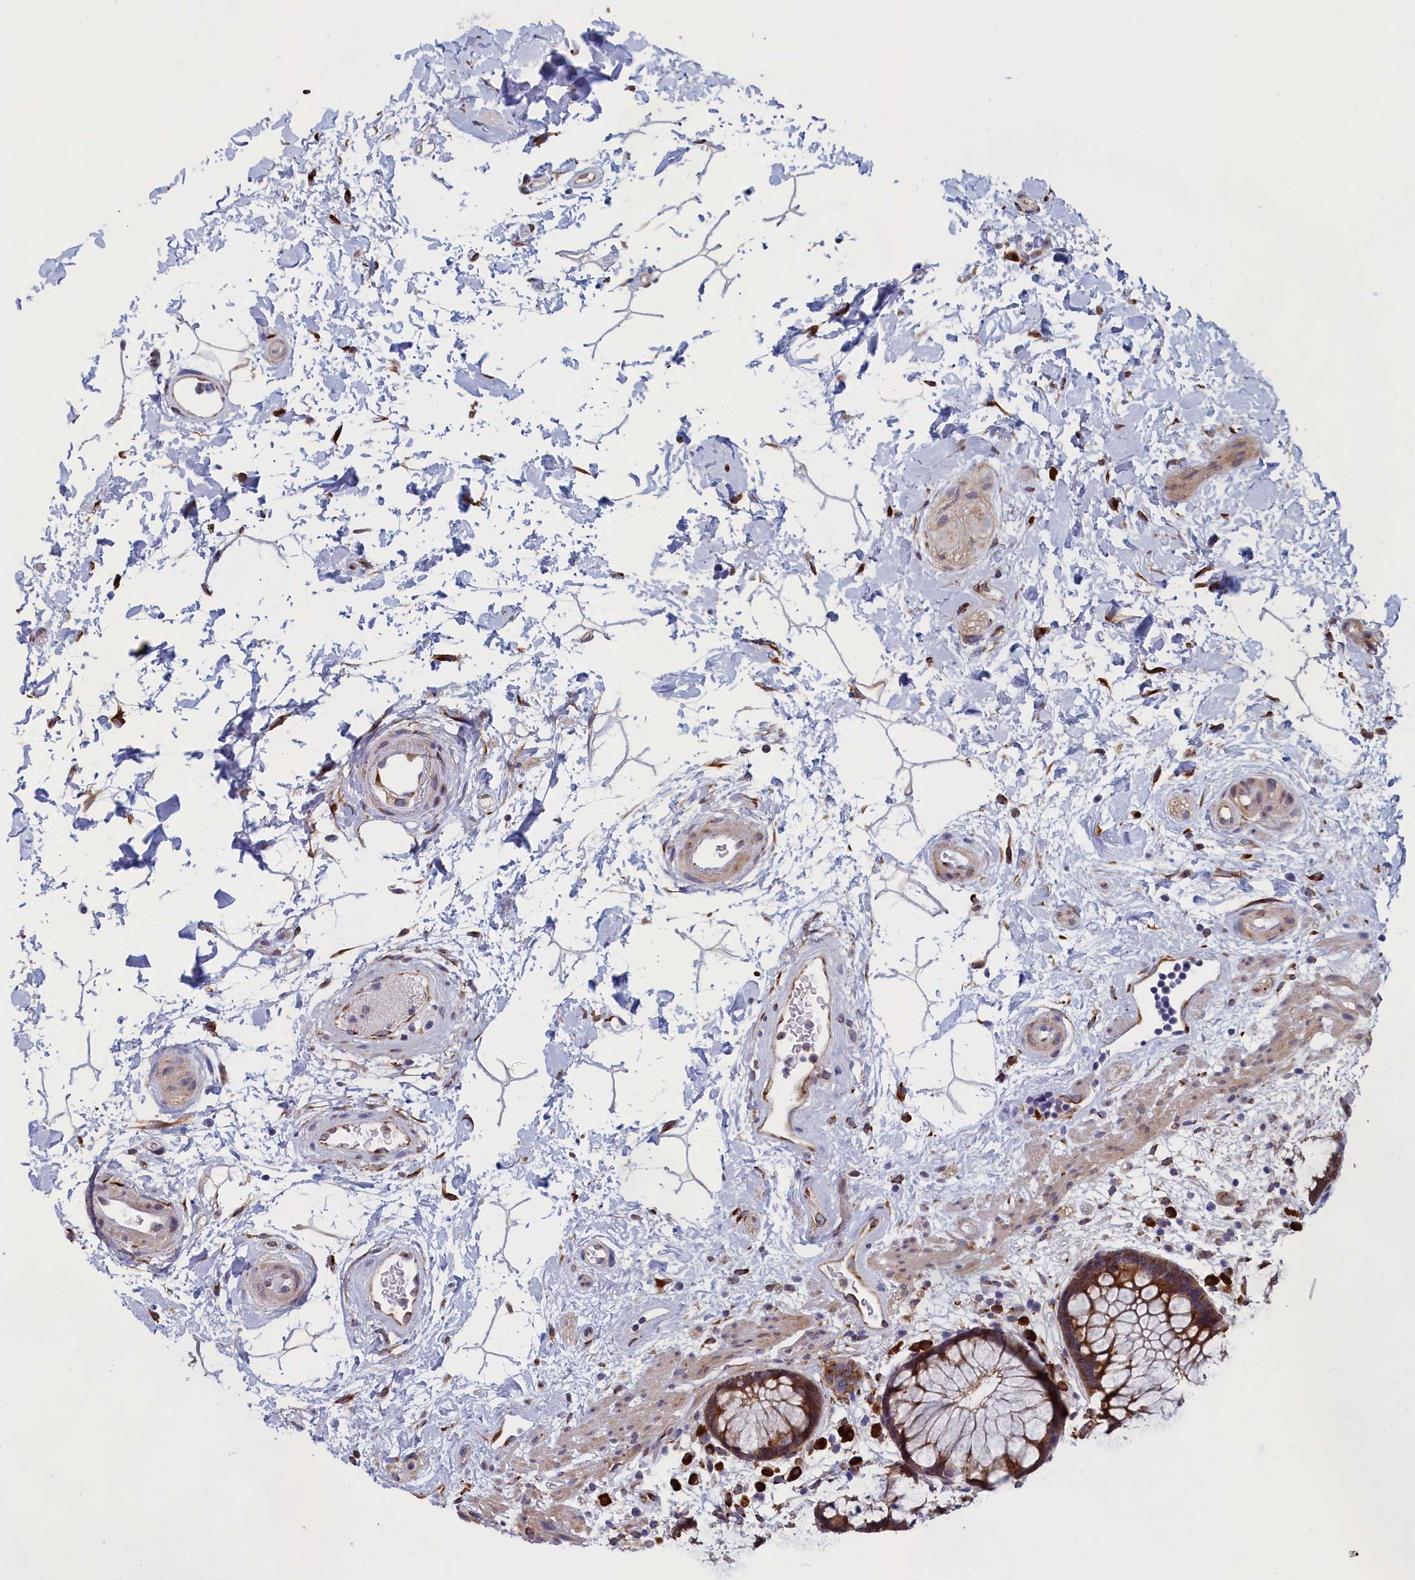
{"staining": {"intensity": "strong", "quantity": ">75%", "location": "cytoplasmic/membranous"}, "tissue": "rectum", "cell_type": "Glandular cells", "image_type": "normal", "snomed": [{"axis": "morphology", "description": "Normal tissue, NOS"}, {"axis": "topography", "description": "Rectum"}], "caption": "Glandular cells reveal high levels of strong cytoplasmic/membranous staining in approximately >75% of cells in benign human rectum. Immunohistochemistry (ihc) stains the protein in brown and the nuclei are stained blue.", "gene": "CCDC68", "patient": {"sex": "male", "age": 51}}